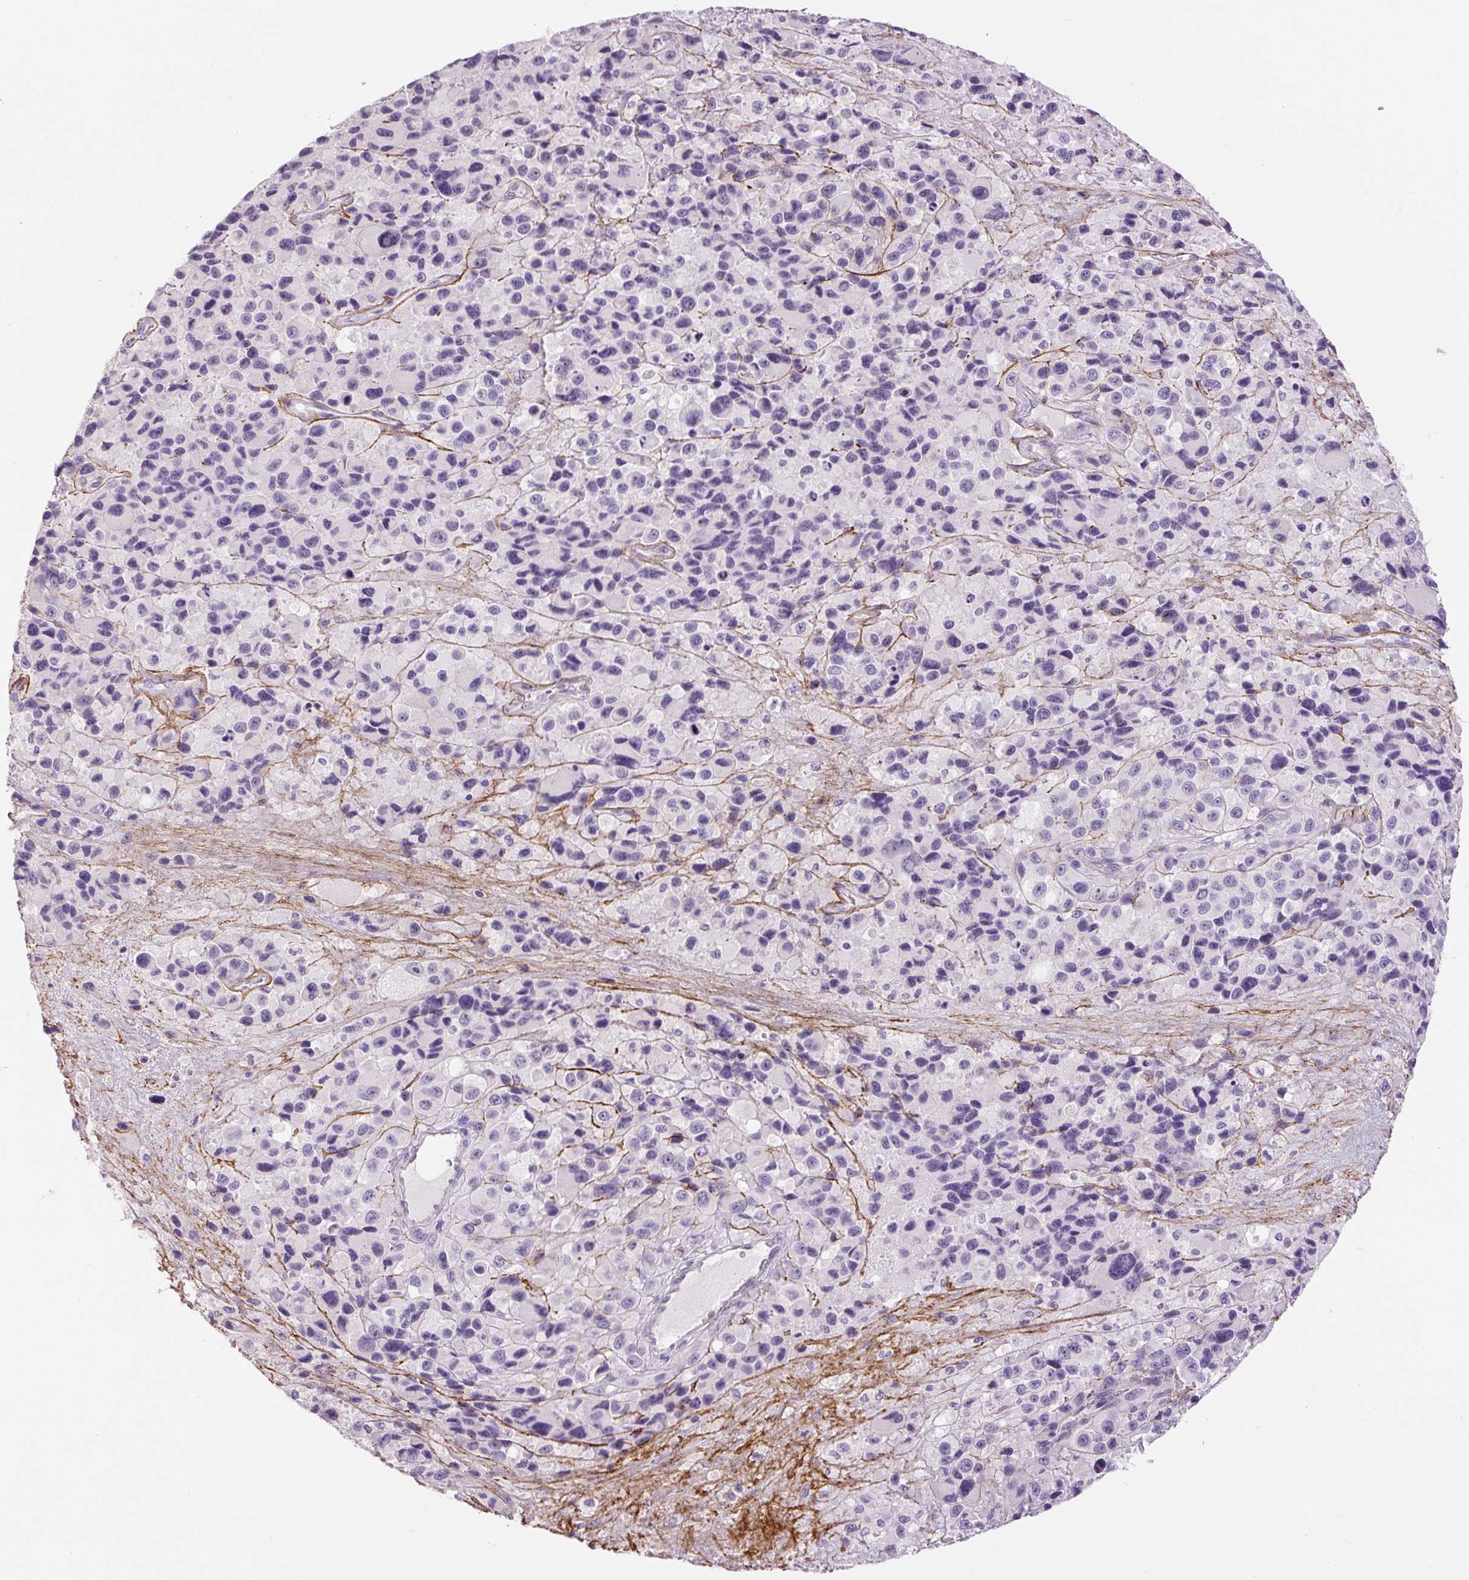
{"staining": {"intensity": "negative", "quantity": "none", "location": "none"}, "tissue": "melanoma", "cell_type": "Tumor cells", "image_type": "cancer", "snomed": [{"axis": "morphology", "description": "Malignant melanoma, Metastatic site"}, {"axis": "topography", "description": "Lymph node"}], "caption": "Tumor cells are negative for brown protein staining in melanoma. (Brightfield microscopy of DAB (3,3'-diaminobenzidine) IHC at high magnification).", "gene": "FBN1", "patient": {"sex": "female", "age": 65}}